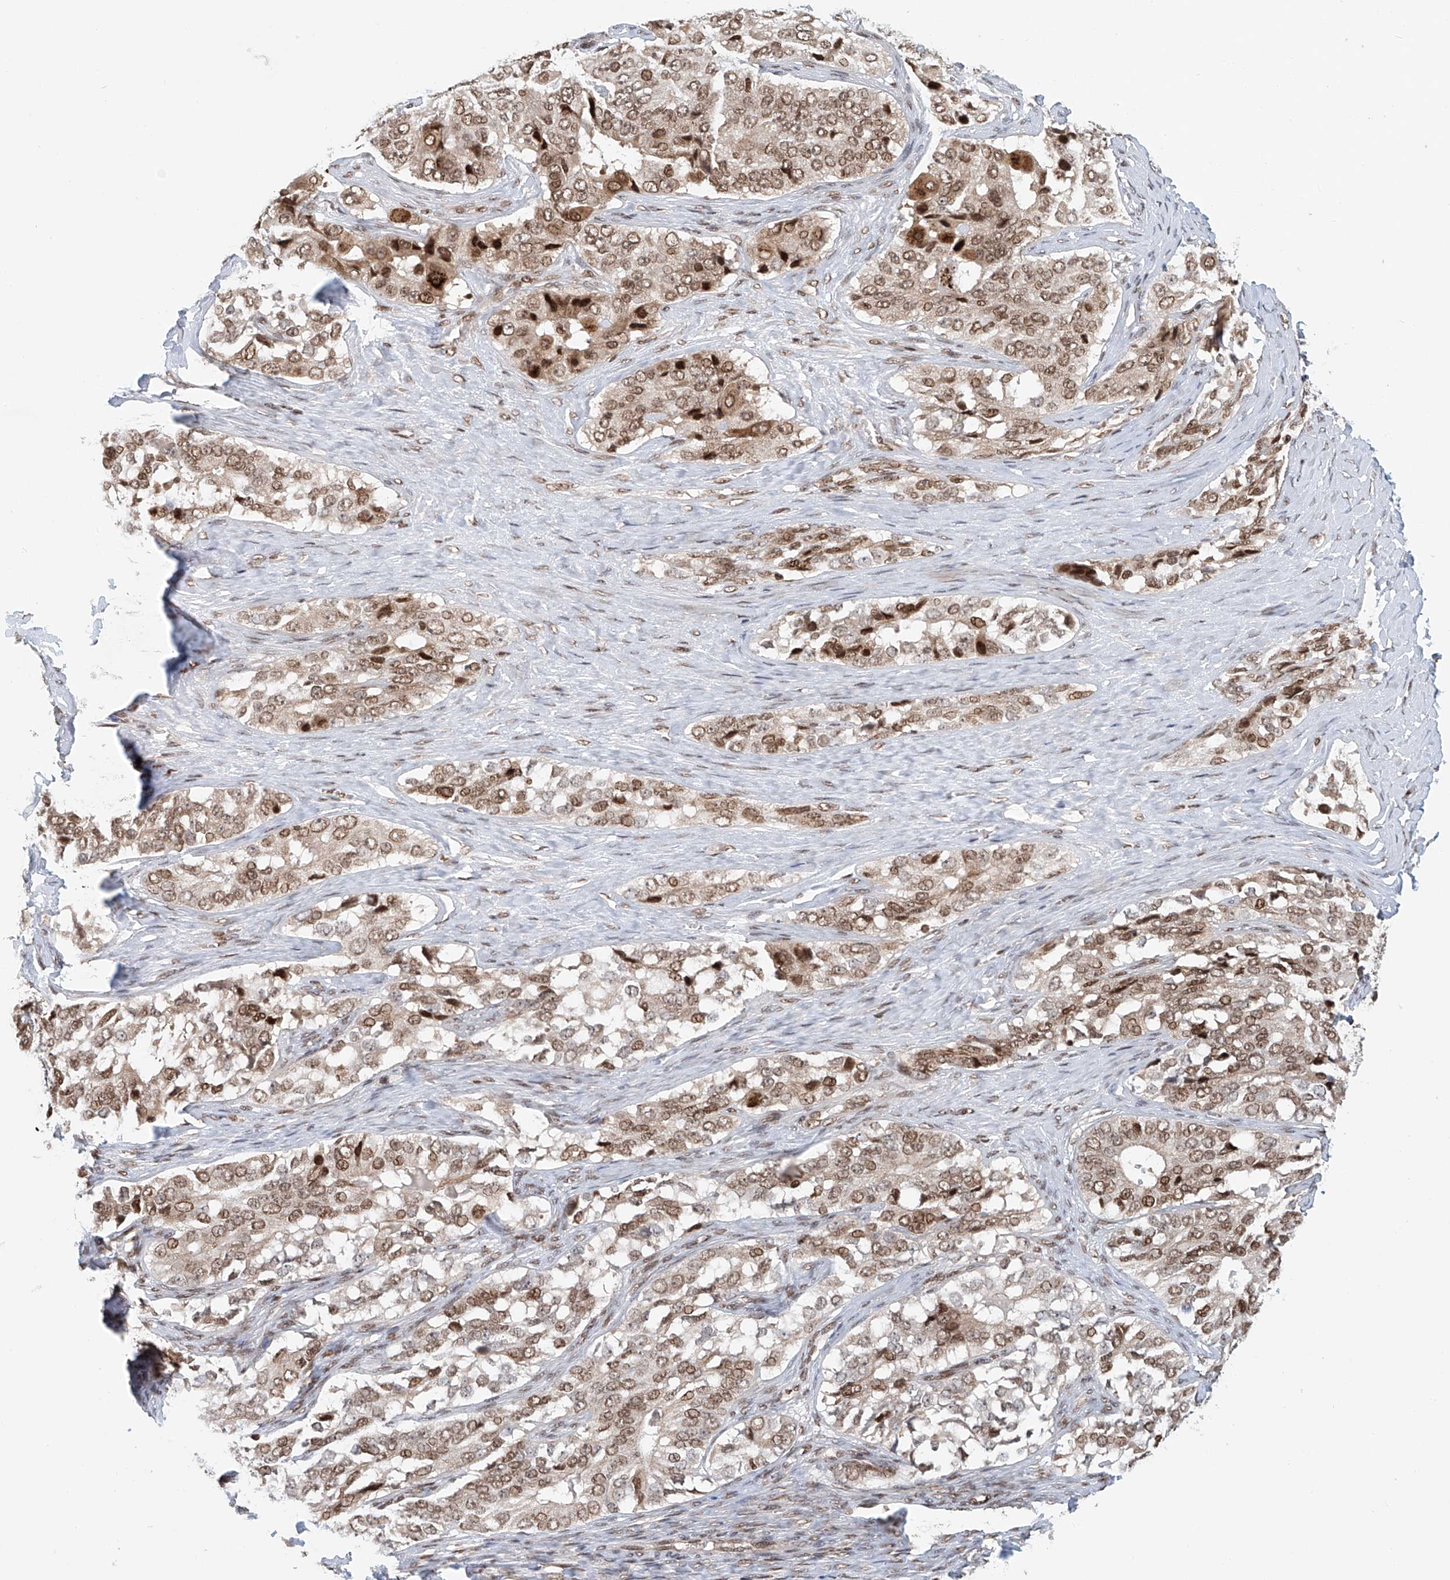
{"staining": {"intensity": "moderate", "quantity": ">75%", "location": "cytoplasmic/membranous,nuclear"}, "tissue": "ovarian cancer", "cell_type": "Tumor cells", "image_type": "cancer", "snomed": [{"axis": "morphology", "description": "Carcinoma, endometroid"}, {"axis": "topography", "description": "Ovary"}], "caption": "Immunohistochemistry of ovarian cancer displays medium levels of moderate cytoplasmic/membranous and nuclear positivity in about >75% of tumor cells.", "gene": "ZNF470", "patient": {"sex": "female", "age": 51}}